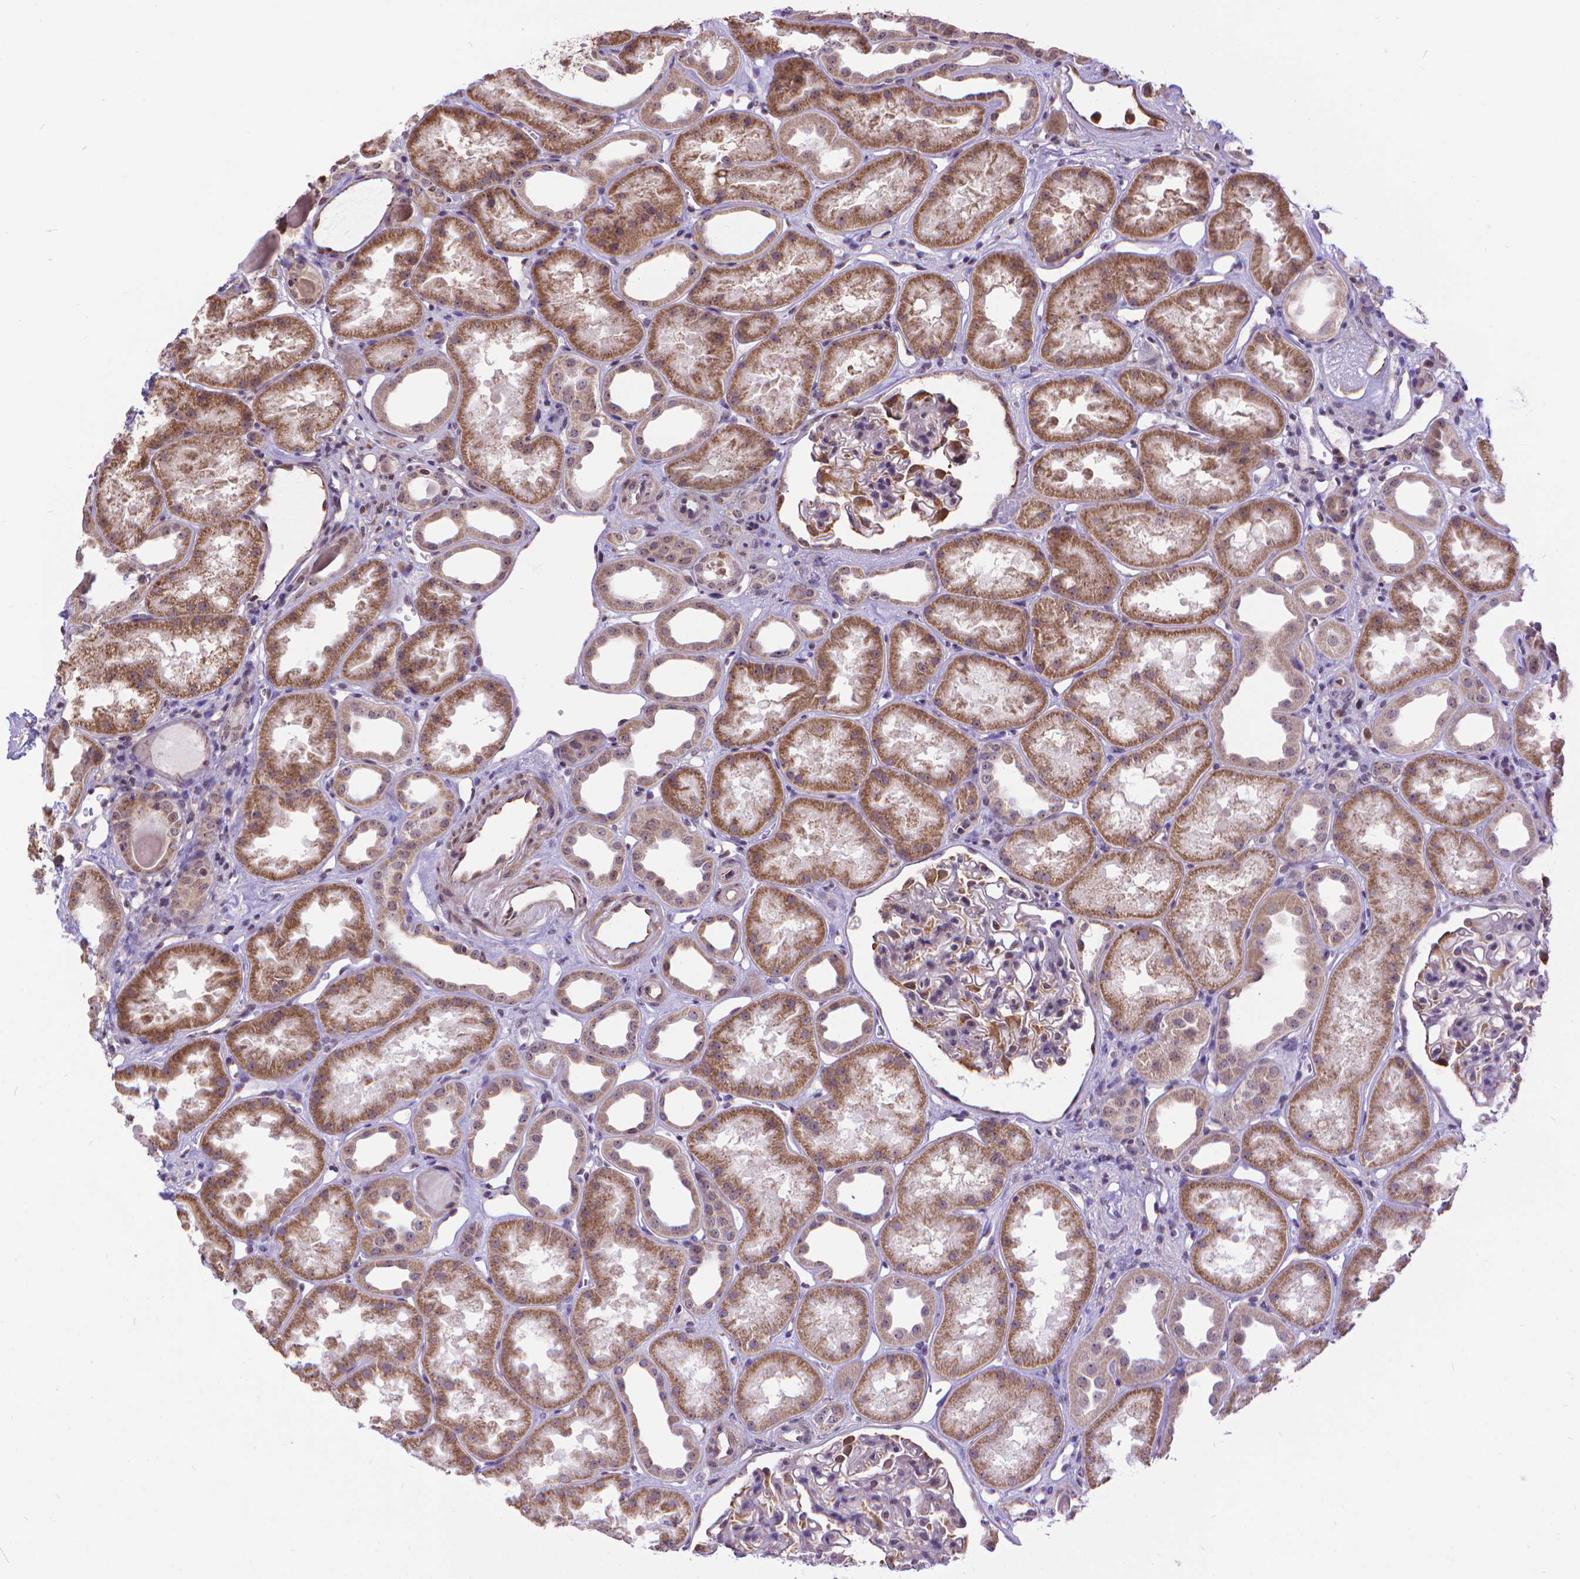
{"staining": {"intensity": "moderate", "quantity": "<25%", "location": "nuclear"}, "tissue": "kidney", "cell_type": "Cells in glomeruli", "image_type": "normal", "snomed": [{"axis": "morphology", "description": "Normal tissue, NOS"}, {"axis": "topography", "description": "Kidney"}], "caption": "Immunohistochemical staining of normal kidney demonstrates low levels of moderate nuclear expression in about <25% of cells in glomeruli.", "gene": "TMEM135", "patient": {"sex": "male", "age": 61}}